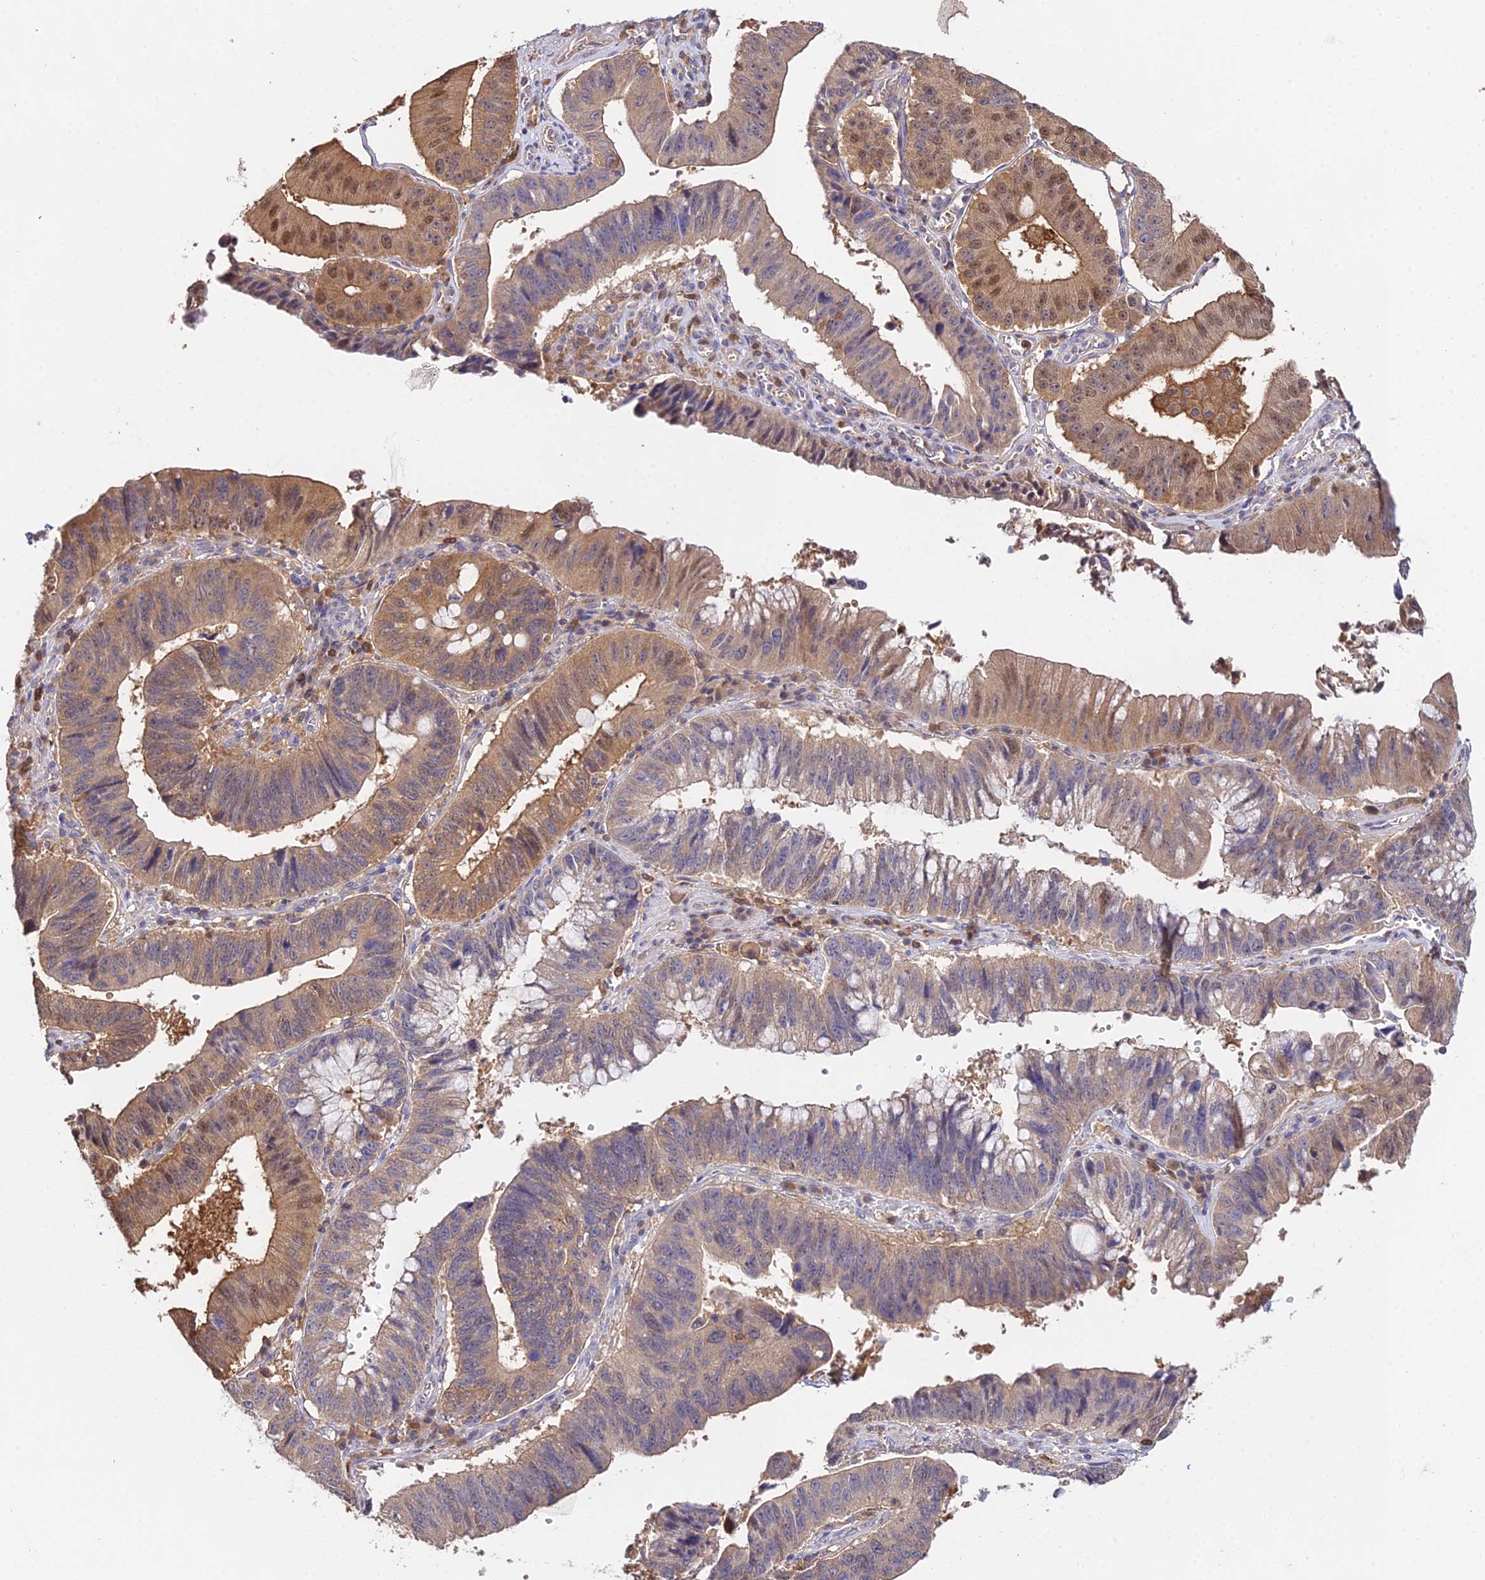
{"staining": {"intensity": "moderate", "quantity": "<25%", "location": "cytoplasmic/membranous,nuclear"}, "tissue": "stomach cancer", "cell_type": "Tumor cells", "image_type": "cancer", "snomed": [{"axis": "morphology", "description": "Adenocarcinoma, NOS"}, {"axis": "topography", "description": "Stomach"}], "caption": "Stomach cancer (adenocarcinoma) tissue displays moderate cytoplasmic/membranous and nuclear staining in about <25% of tumor cells, visualized by immunohistochemistry.", "gene": "FBP1", "patient": {"sex": "male", "age": 59}}